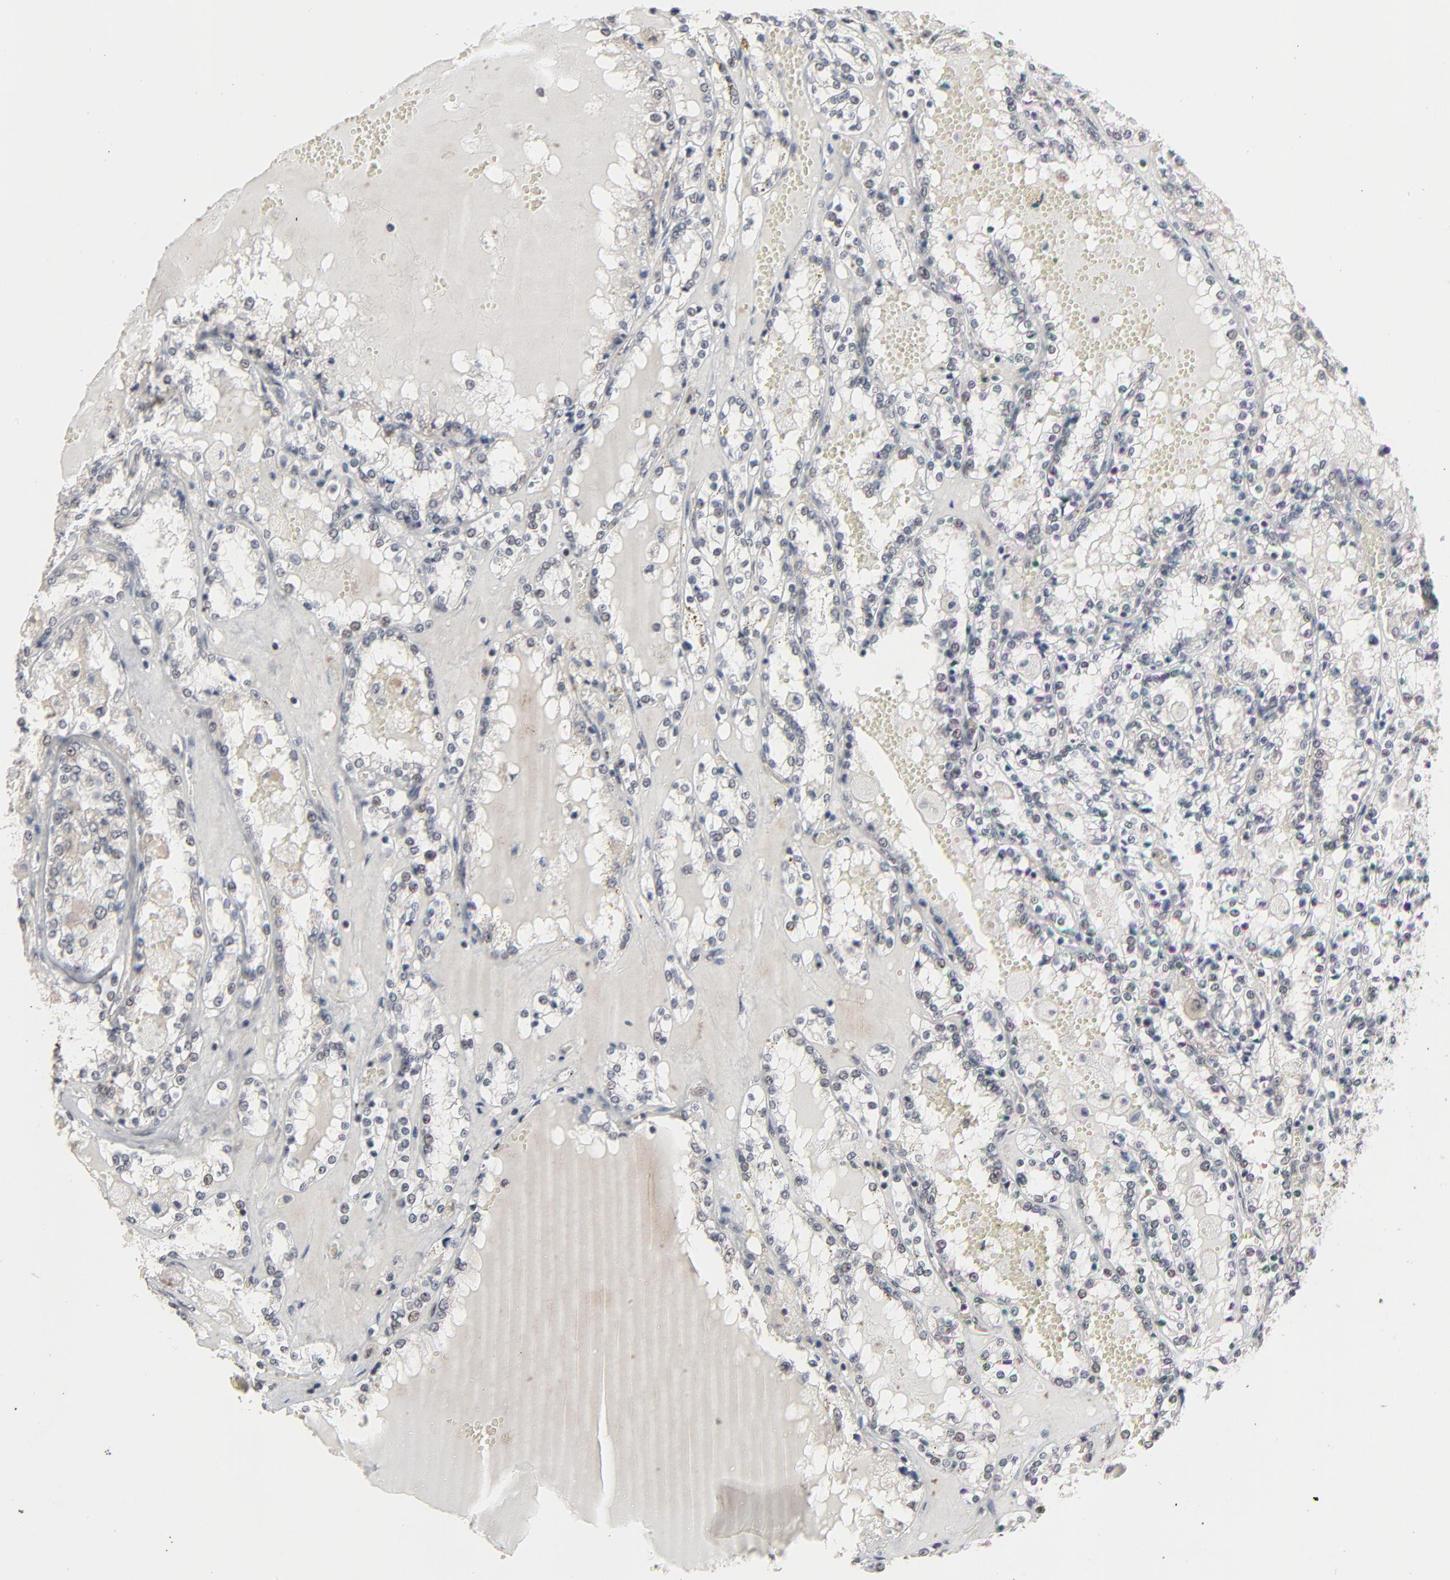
{"staining": {"intensity": "negative", "quantity": "none", "location": "none"}, "tissue": "renal cancer", "cell_type": "Tumor cells", "image_type": "cancer", "snomed": [{"axis": "morphology", "description": "Adenocarcinoma, NOS"}, {"axis": "topography", "description": "Kidney"}], "caption": "The micrograph displays no staining of tumor cells in renal cancer. (Brightfield microscopy of DAB immunohistochemistry at high magnification).", "gene": "ZNF419", "patient": {"sex": "female", "age": 56}}